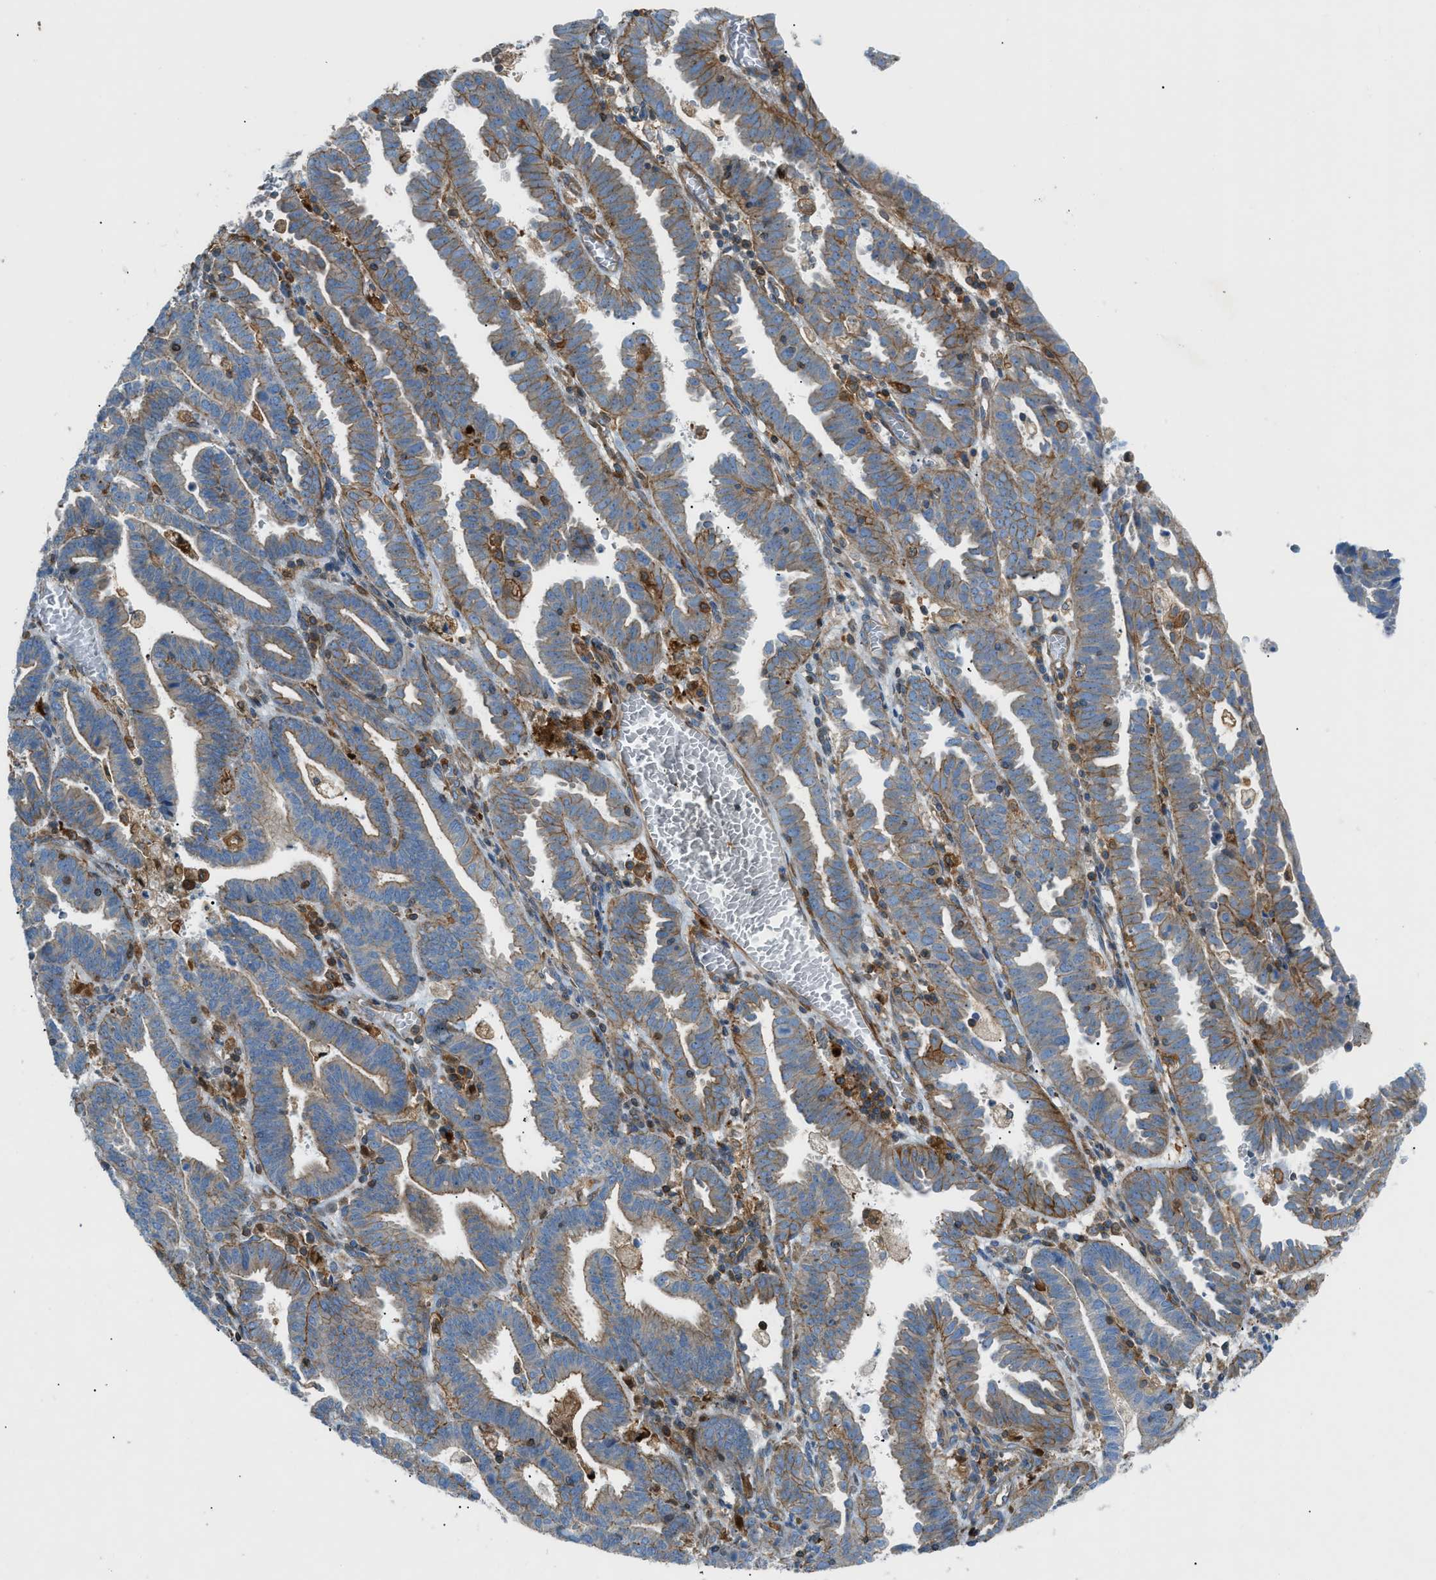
{"staining": {"intensity": "weak", "quantity": "25%-75%", "location": "cytoplasmic/membranous"}, "tissue": "endometrial cancer", "cell_type": "Tumor cells", "image_type": "cancer", "snomed": [{"axis": "morphology", "description": "Adenocarcinoma, NOS"}, {"axis": "topography", "description": "Uterus"}], "caption": "High-magnification brightfield microscopy of endometrial adenocarcinoma stained with DAB (3,3'-diaminobenzidine) (brown) and counterstained with hematoxylin (blue). tumor cells exhibit weak cytoplasmic/membranous staining is present in approximately25%-75% of cells.", "gene": "DMAC1", "patient": {"sex": "female", "age": 83}}